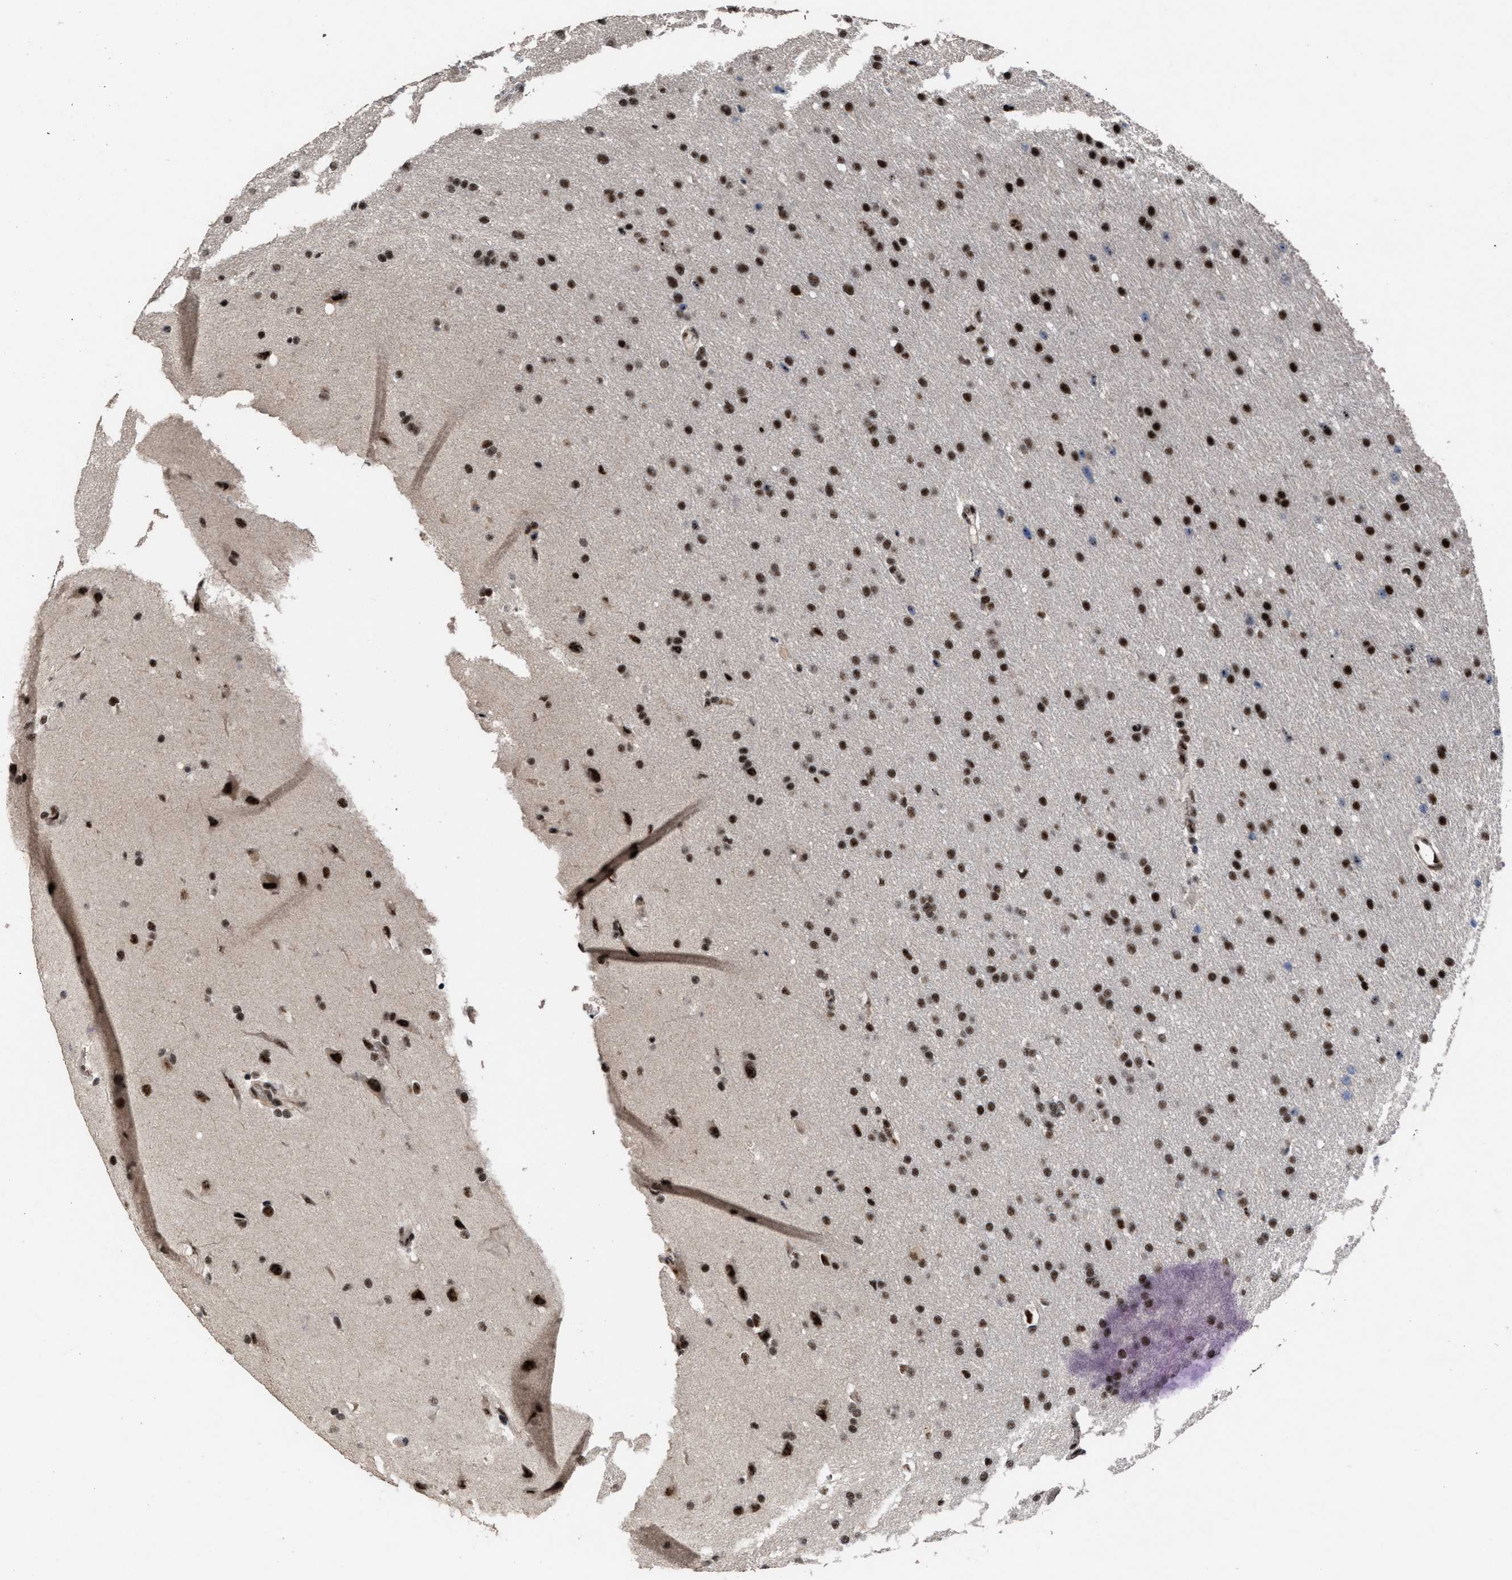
{"staining": {"intensity": "strong", "quantity": ">75%", "location": "nuclear"}, "tissue": "glioma", "cell_type": "Tumor cells", "image_type": "cancer", "snomed": [{"axis": "morphology", "description": "Glioma, malignant, Low grade"}, {"axis": "topography", "description": "Brain"}], "caption": "The histopathology image demonstrates immunohistochemical staining of glioma. There is strong nuclear positivity is identified in approximately >75% of tumor cells.", "gene": "EIF4A3", "patient": {"sex": "female", "age": 37}}